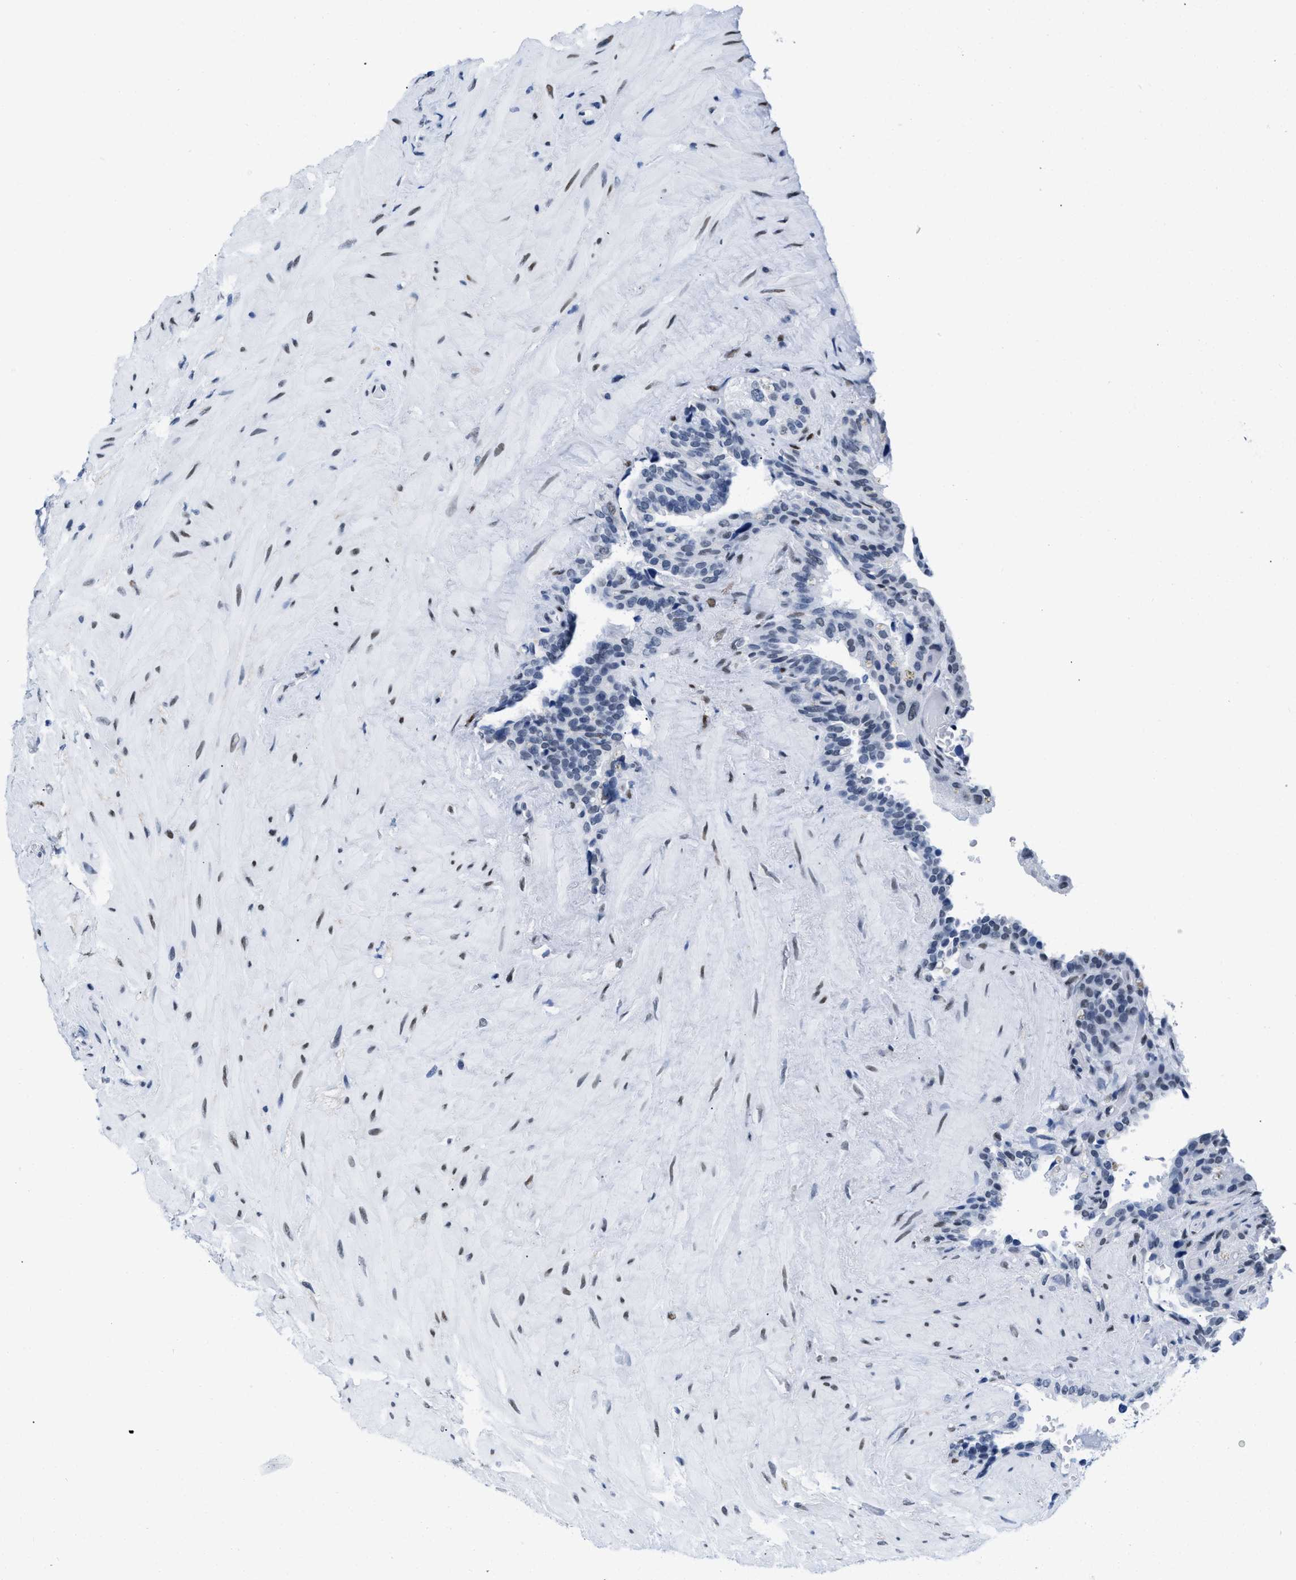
{"staining": {"intensity": "negative", "quantity": "none", "location": "none"}, "tissue": "seminal vesicle", "cell_type": "Glandular cells", "image_type": "normal", "snomed": [{"axis": "morphology", "description": "Normal tissue, NOS"}, {"axis": "topography", "description": "Seminal veicle"}], "caption": "This micrograph is of benign seminal vesicle stained with IHC to label a protein in brown with the nuclei are counter-stained blue. There is no expression in glandular cells.", "gene": "CTBP1", "patient": {"sex": "male", "age": 68}}